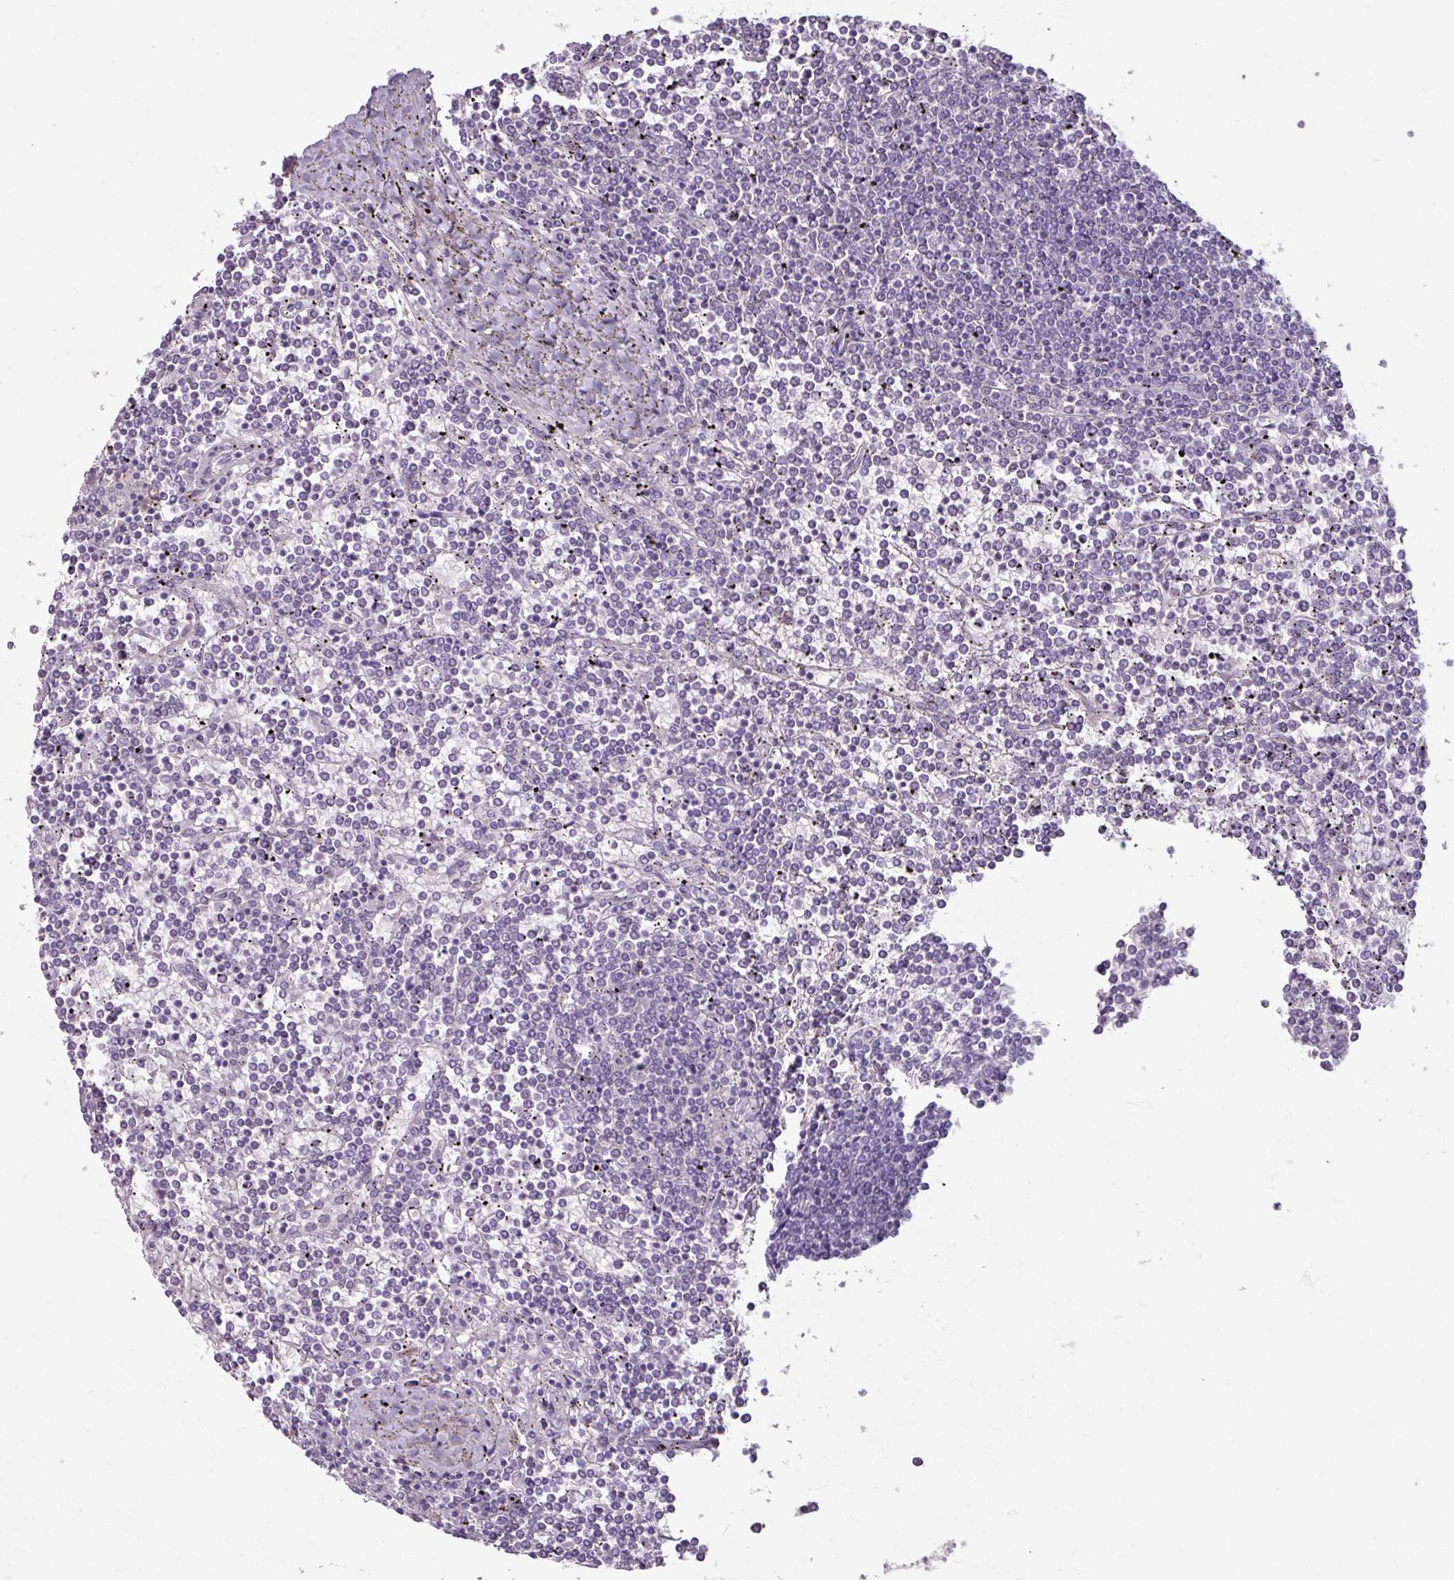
{"staining": {"intensity": "negative", "quantity": "none", "location": "none"}, "tissue": "lymphoma", "cell_type": "Tumor cells", "image_type": "cancer", "snomed": [{"axis": "morphology", "description": "Malignant lymphoma, non-Hodgkin's type, Low grade"}, {"axis": "topography", "description": "Spleen"}], "caption": "Immunohistochemistry (IHC) of human lymphoma demonstrates no staining in tumor cells. The staining was performed using DAB (3,3'-diaminobenzidine) to visualize the protein expression in brown, while the nuclei were stained in blue with hematoxylin (Magnification: 20x).", "gene": "SLC27A5", "patient": {"sex": "female", "age": 19}}